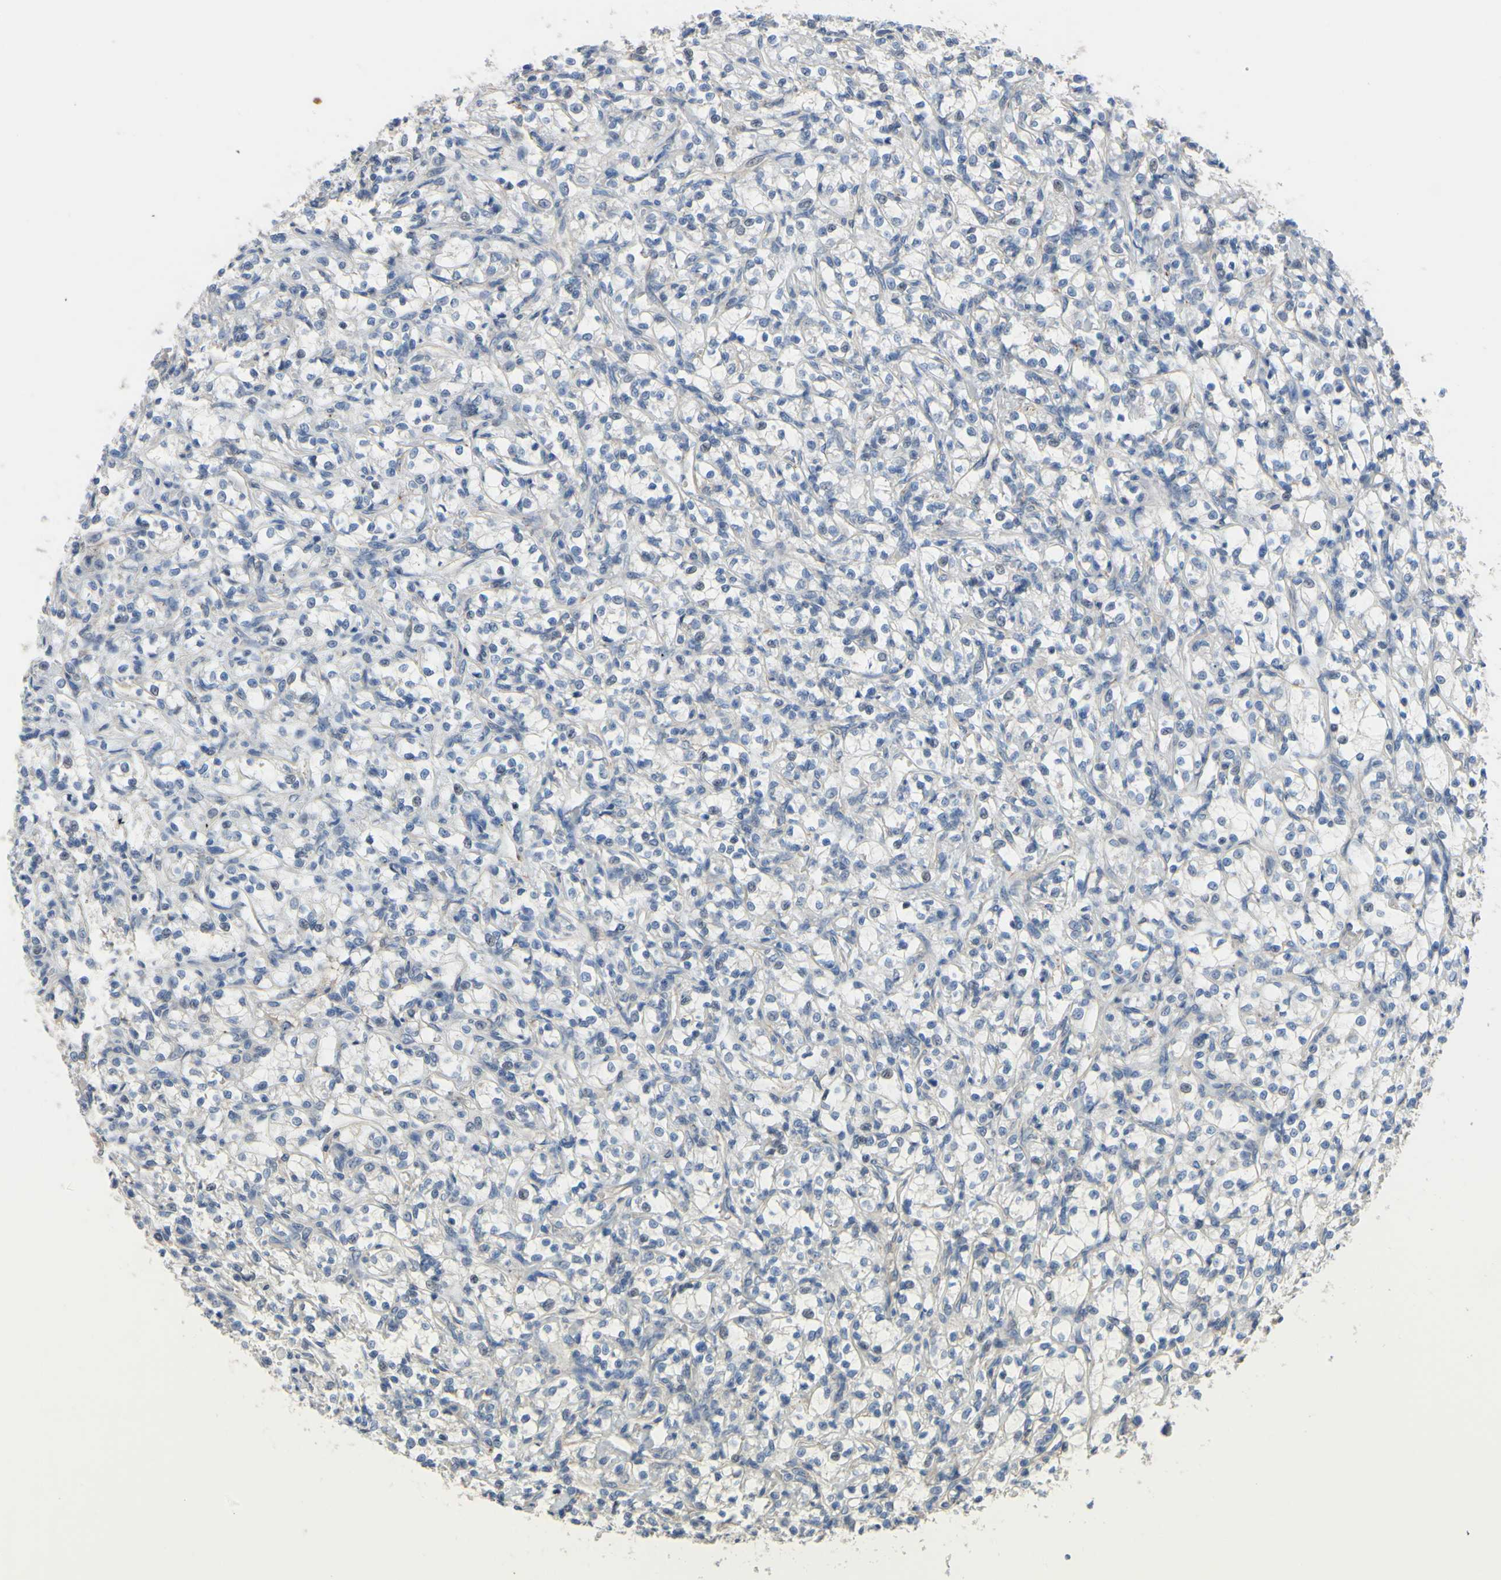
{"staining": {"intensity": "negative", "quantity": "none", "location": "none"}, "tissue": "renal cancer", "cell_type": "Tumor cells", "image_type": "cancer", "snomed": [{"axis": "morphology", "description": "Adenocarcinoma, NOS"}, {"axis": "topography", "description": "Kidney"}], "caption": "Immunohistochemistry (IHC) image of neoplastic tissue: human renal cancer stained with DAB (3,3'-diaminobenzidine) reveals no significant protein positivity in tumor cells.", "gene": "LHX9", "patient": {"sex": "female", "age": 69}}